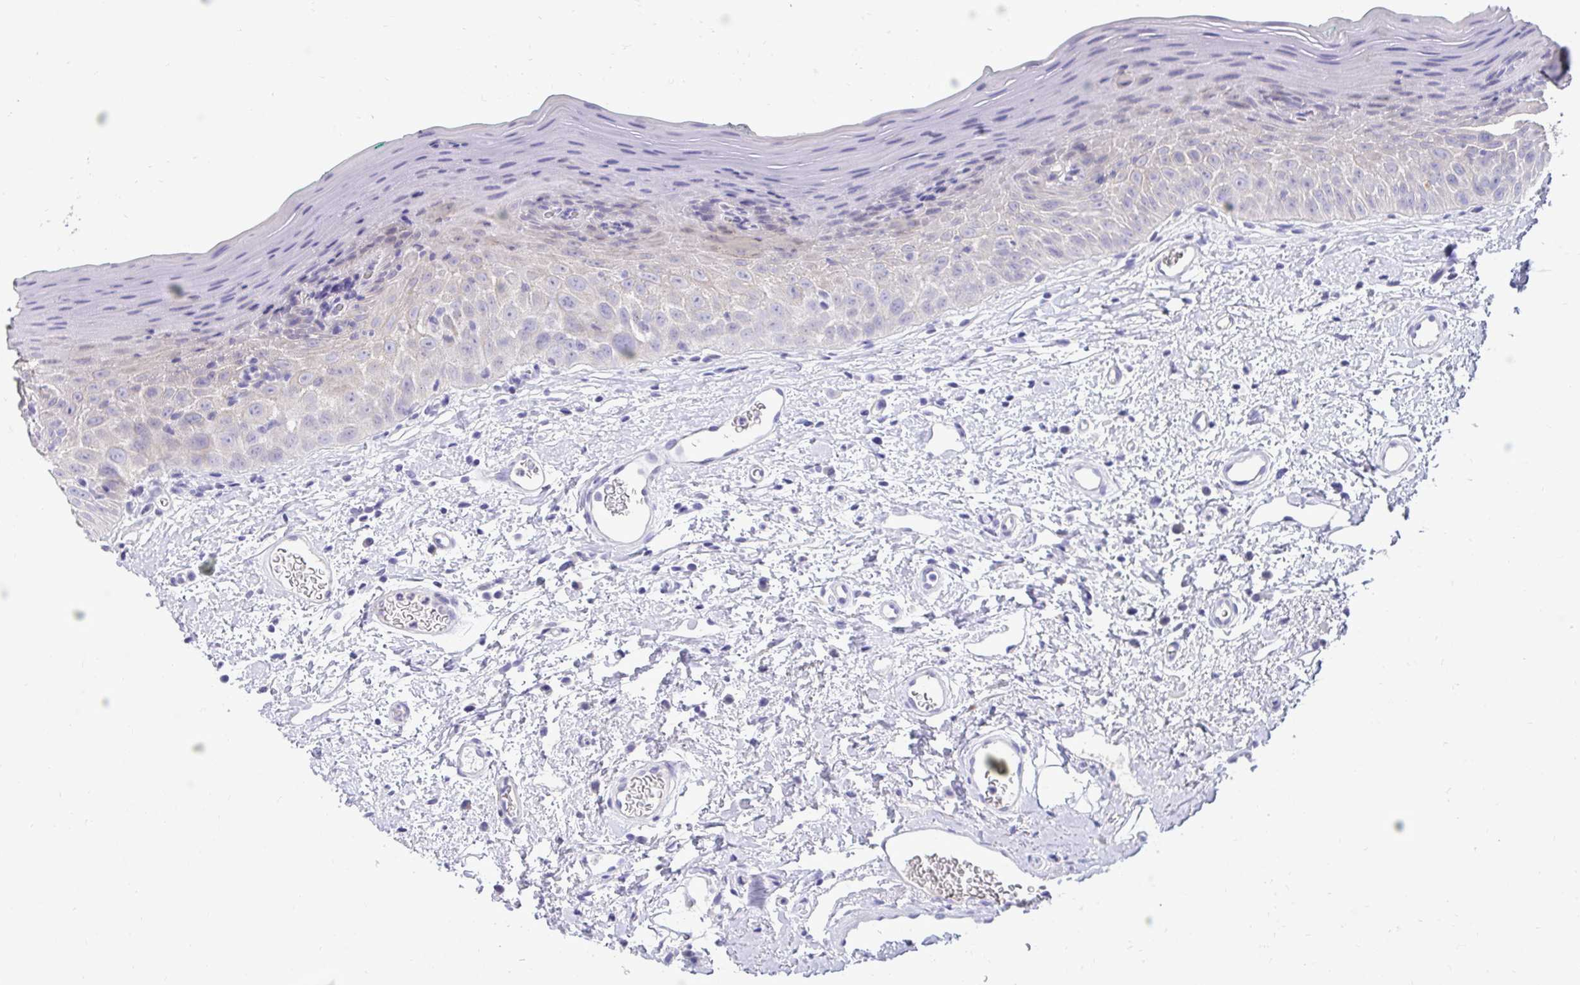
{"staining": {"intensity": "negative", "quantity": "none", "location": "none"}, "tissue": "oral mucosa", "cell_type": "Squamous epithelial cells", "image_type": "normal", "snomed": [{"axis": "morphology", "description": "Normal tissue, NOS"}, {"axis": "topography", "description": "Oral tissue"}, {"axis": "topography", "description": "Tounge, NOS"}], "caption": "High magnification brightfield microscopy of normal oral mucosa stained with DAB (brown) and counterstained with hematoxylin (blue): squamous epithelial cells show no significant positivity.", "gene": "TMCO5A", "patient": {"sex": "male", "age": 83}}